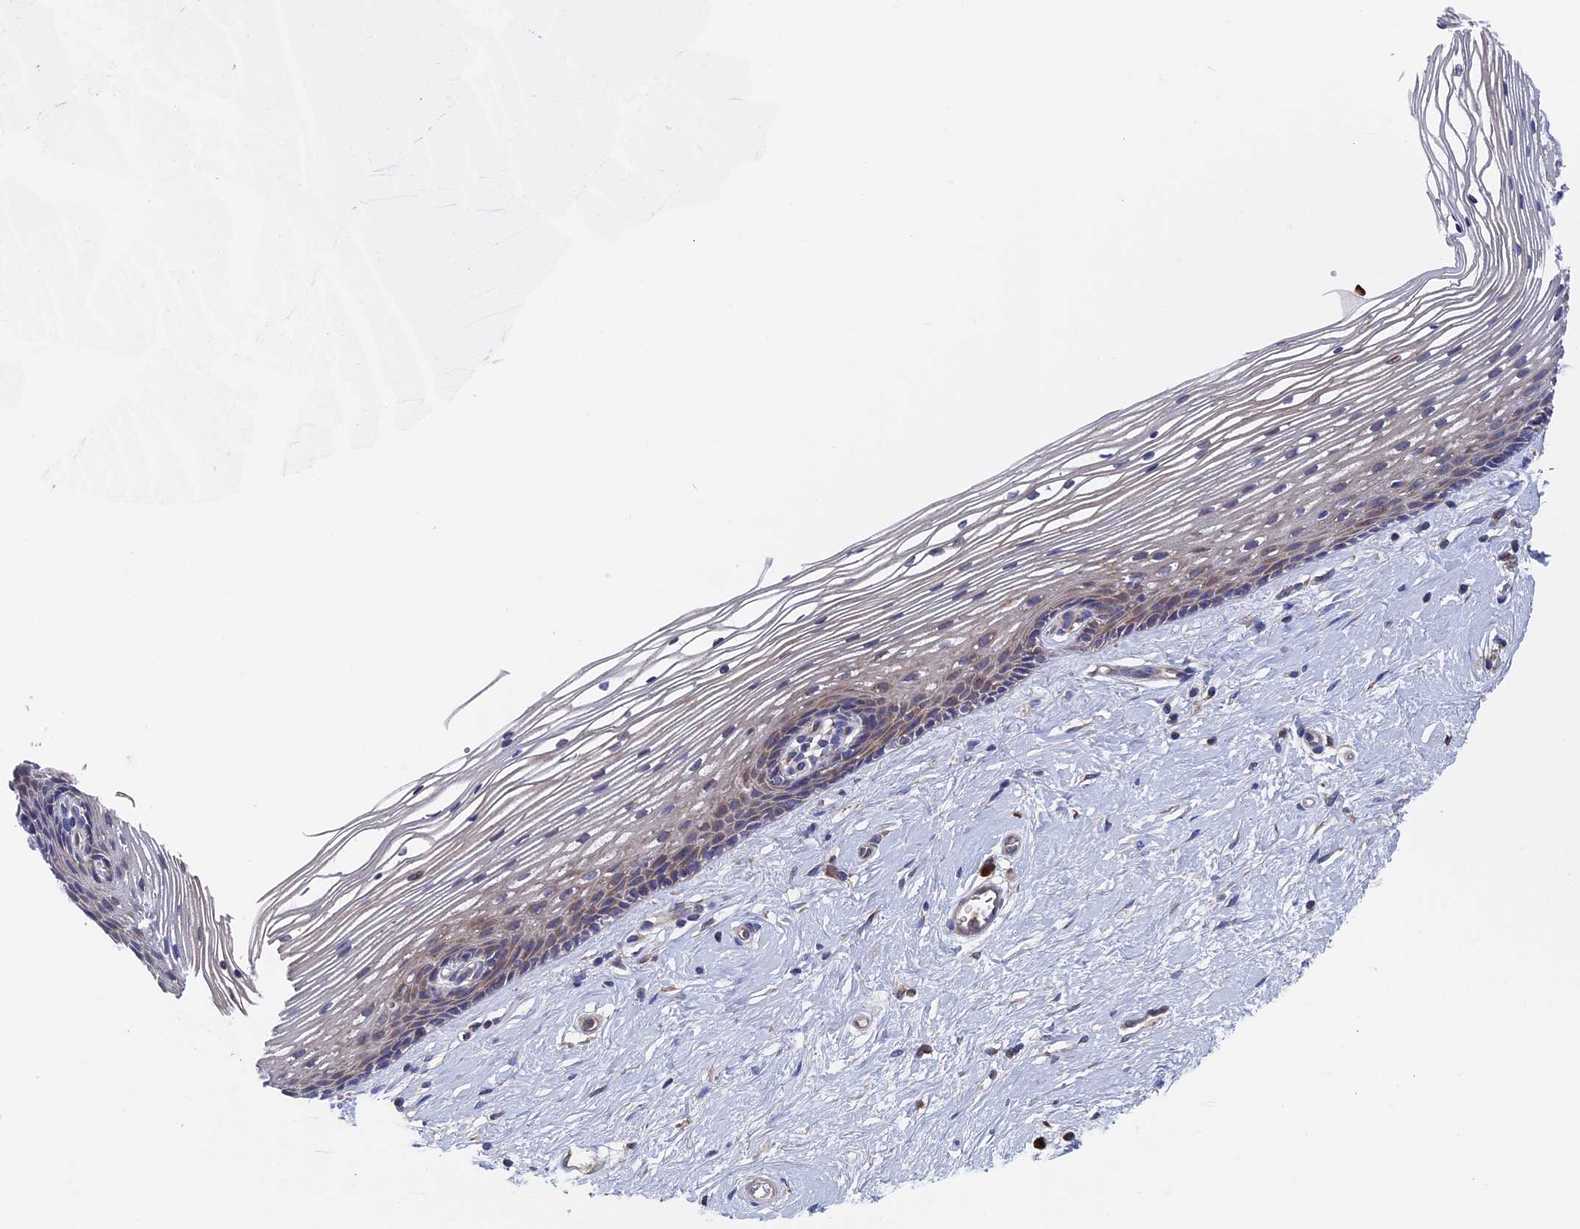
{"staining": {"intensity": "weak", "quantity": "25%-75%", "location": "cytoplasmic/membranous"}, "tissue": "vagina", "cell_type": "Squamous epithelial cells", "image_type": "normal", "snomed": [{"axis": "morphology", "description": "Normal tissue, NOS"}, {"axis": "topography", "description": "Vagina"}], "caption": "Immunohistochemistry image of normal vagina: vagina stained using IHC demonstrates low levels of weak protein expression localized specifically in the cytoplasmic/membranous of squamous epithelial cells, appearing as a cytoplasmic/membranous brown color.", "gene": "DNAJC3", "patient": {"sex": "female", "age": 46}}